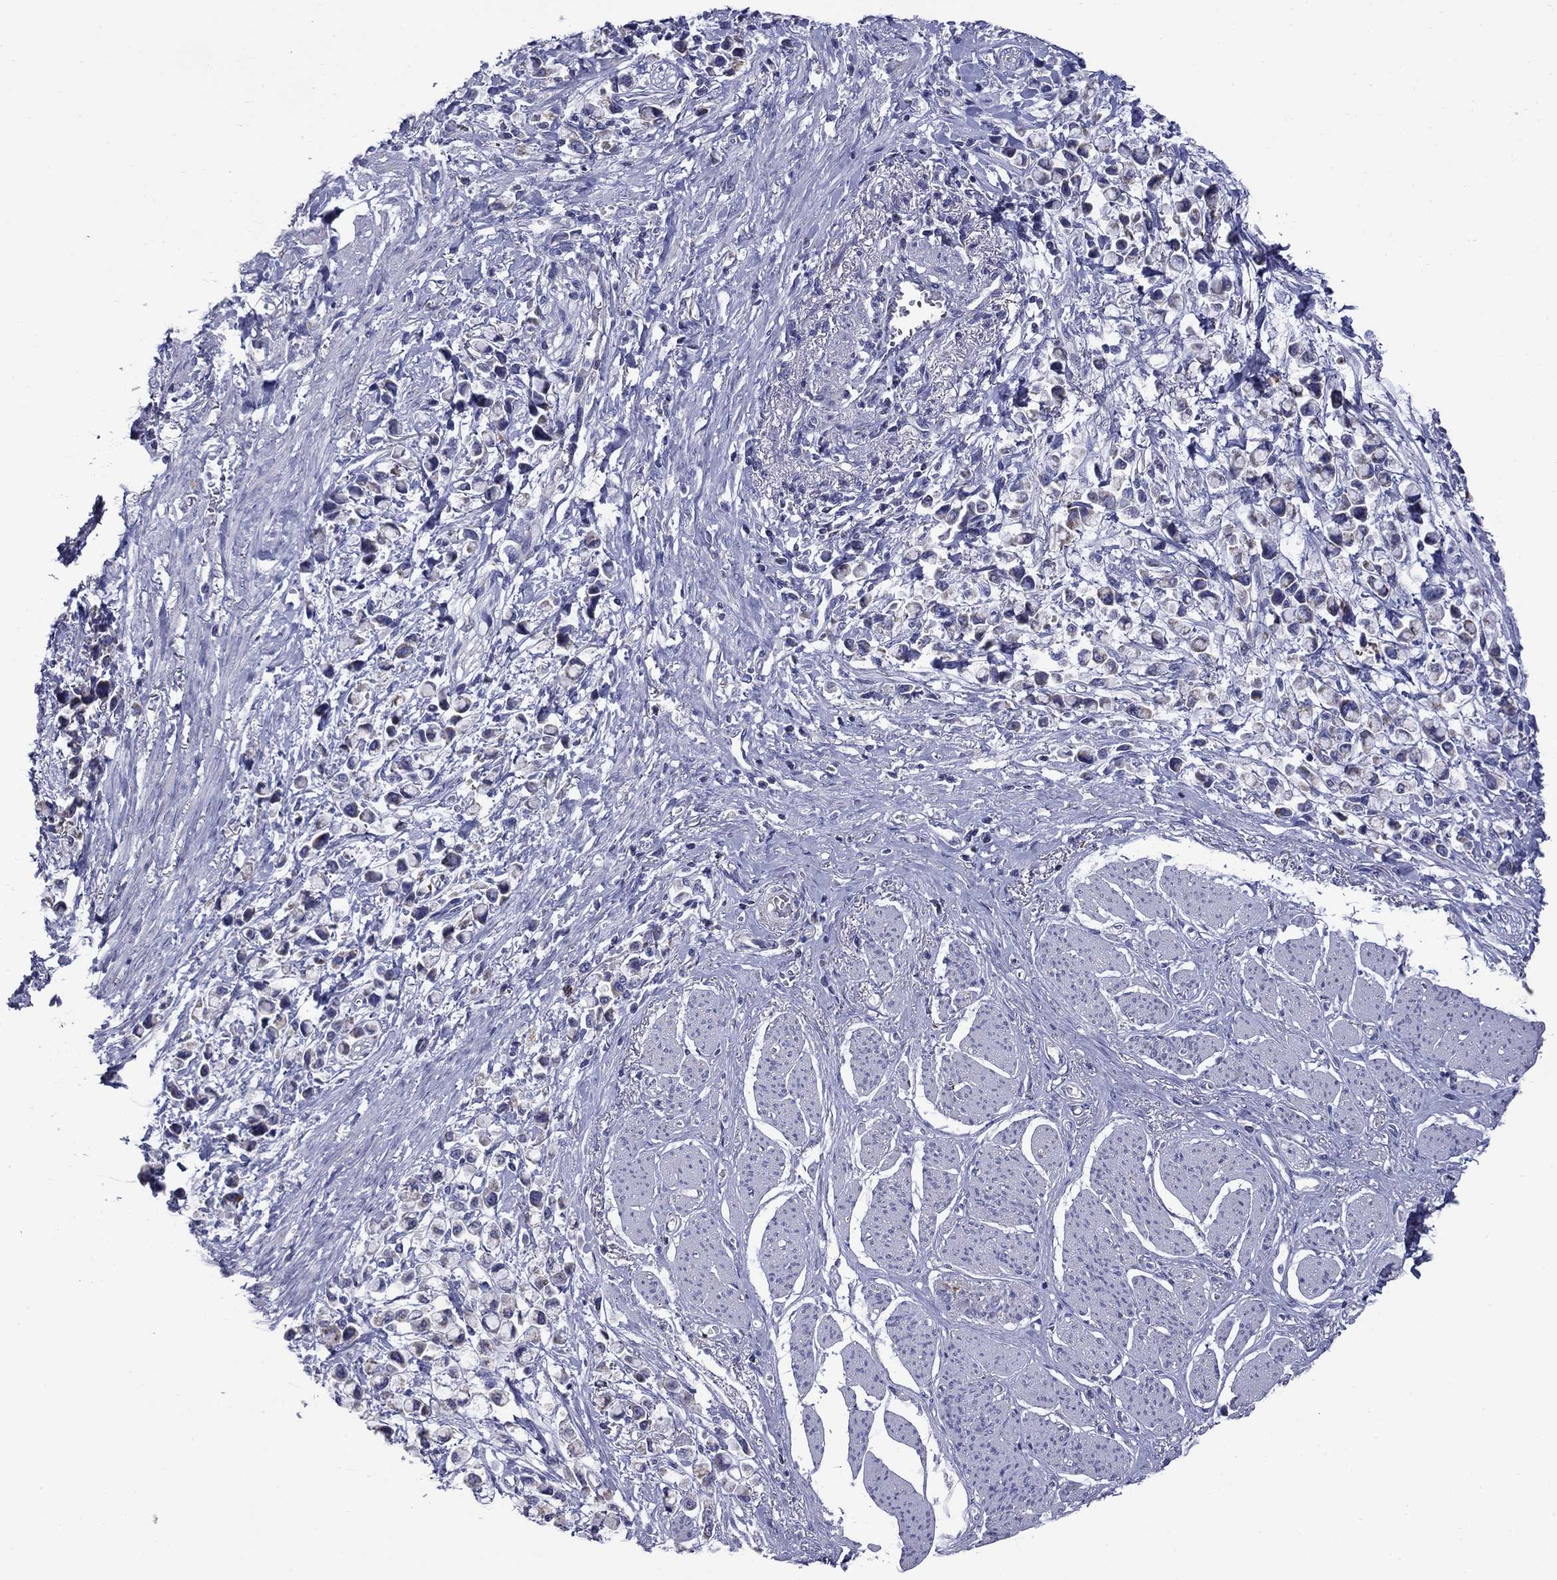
{"staining": {"intensity": "moderate", "quantity": "<25%", "location": "cytoplasmic/membranous"}, "tissue": "stomach cancer", "cell_type": "Tumor cells", "image_type": "cancer", "snomed": [{"axis": "morphology", "description": "Adenocarcinoma, NOS"}, {"axis": "topography", "description": "Stomach"}], "caption": "Immunohistochemical staining of stomach adenocarcinoma exhibits low levels of moderate cytoplasmic/membranous protein expression in about <25% of tumor cells.", "gene": "ACADSB", "patient": {"sex": "female", "age": 81}}